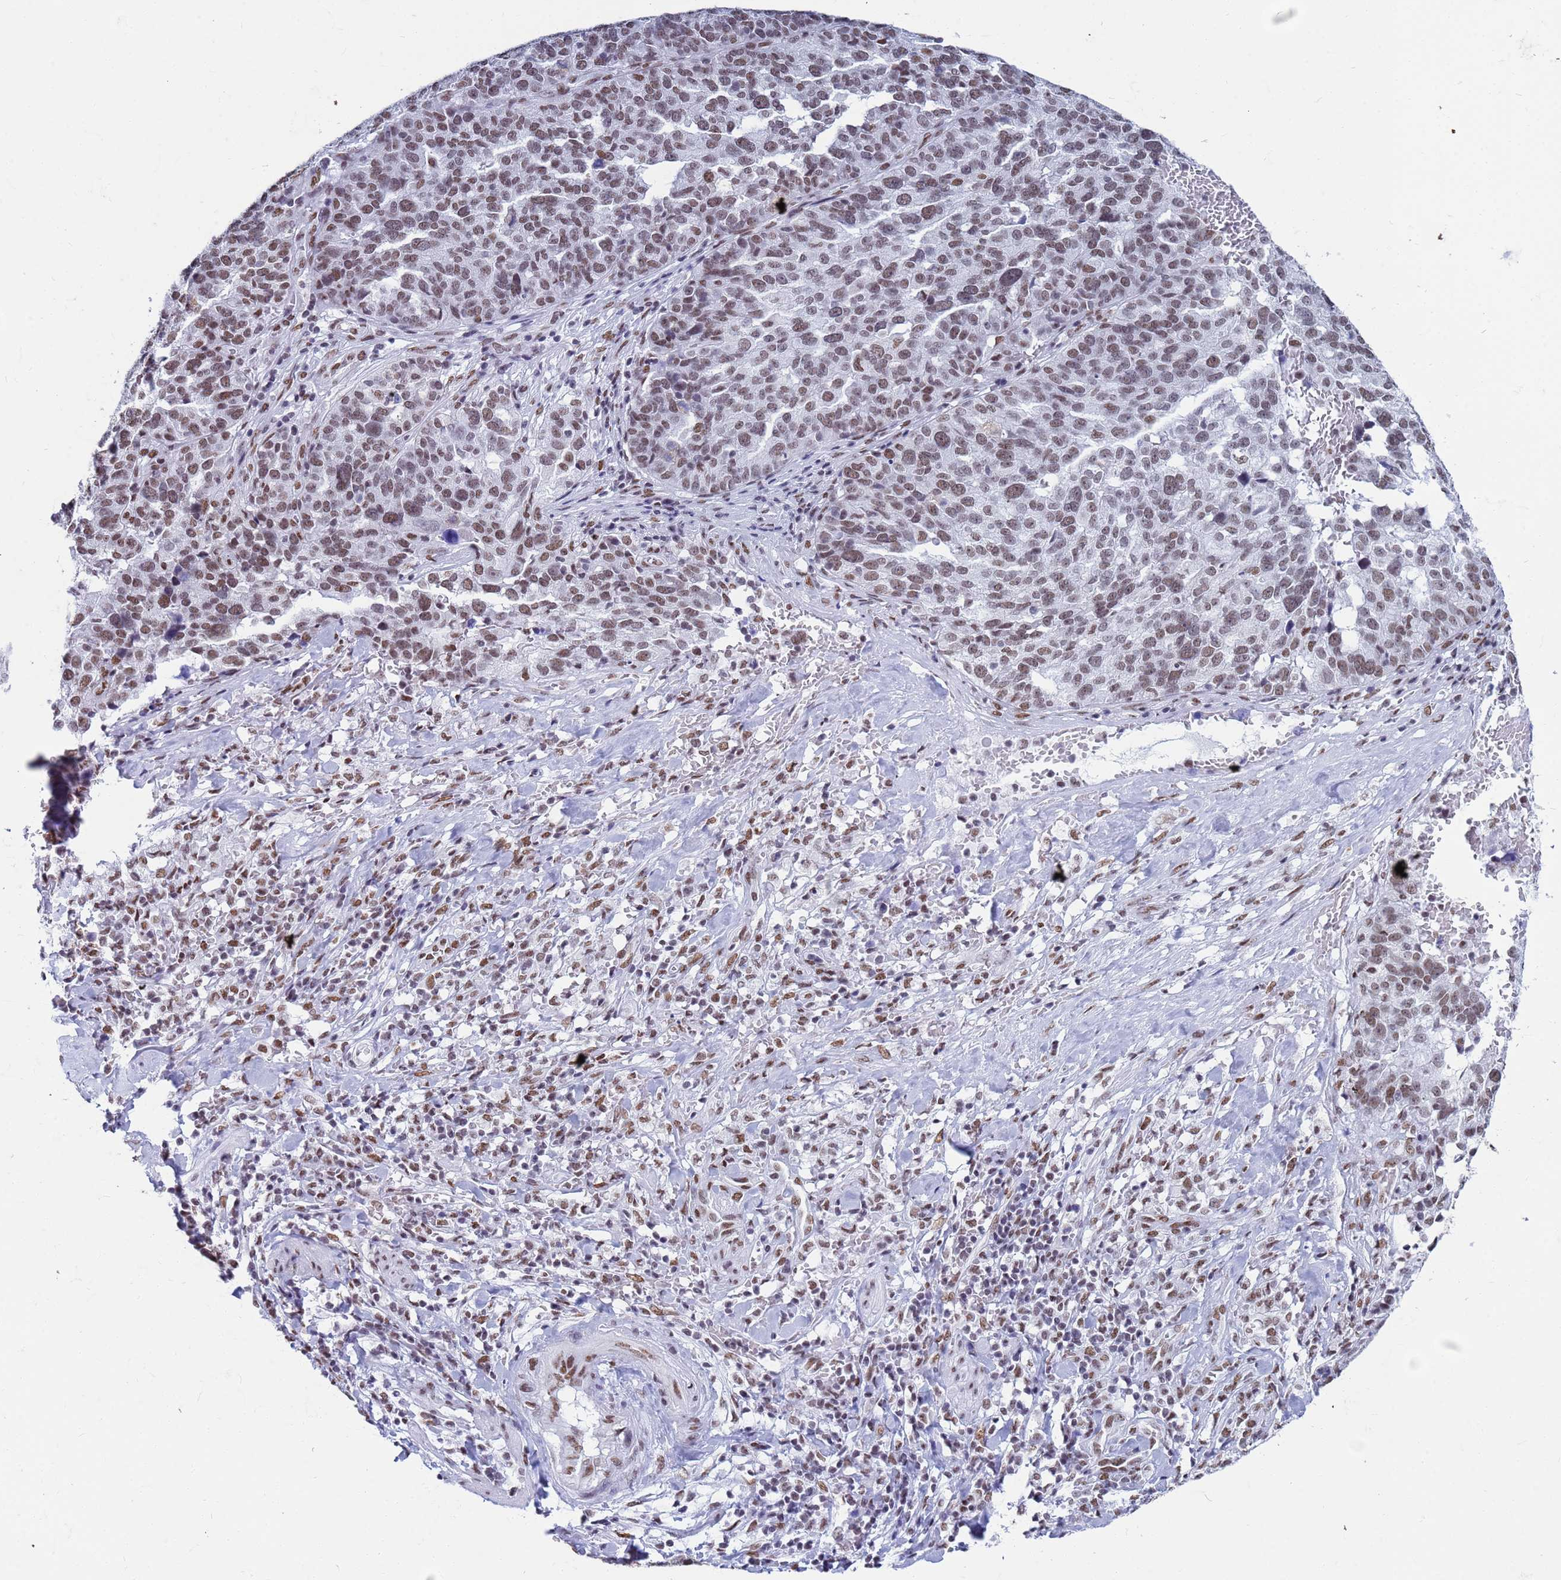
{"staining": {"intensity": "moderate", "quantity": ">75%", "location": "nuclear"}, "tissue": "ovarian cancer", "cell_type": "Tumor cells", "image_type": "cancer", "snomed": [{"axis": "morphology", "description": "Cystadenocarcinoma, serous, NOS"}, {"axis": "topography", "description": "Ovary"}], "caption": "IHC micrograph of human ovarian cancer (serous cystadenocarcinoma) stained for a protein (brown), which reveals medium levels of moderate nuclear expression in approximately >75% of tumor cells.", "gene": "FAM170B", "patient": {"sex": "female", "age": 59}}